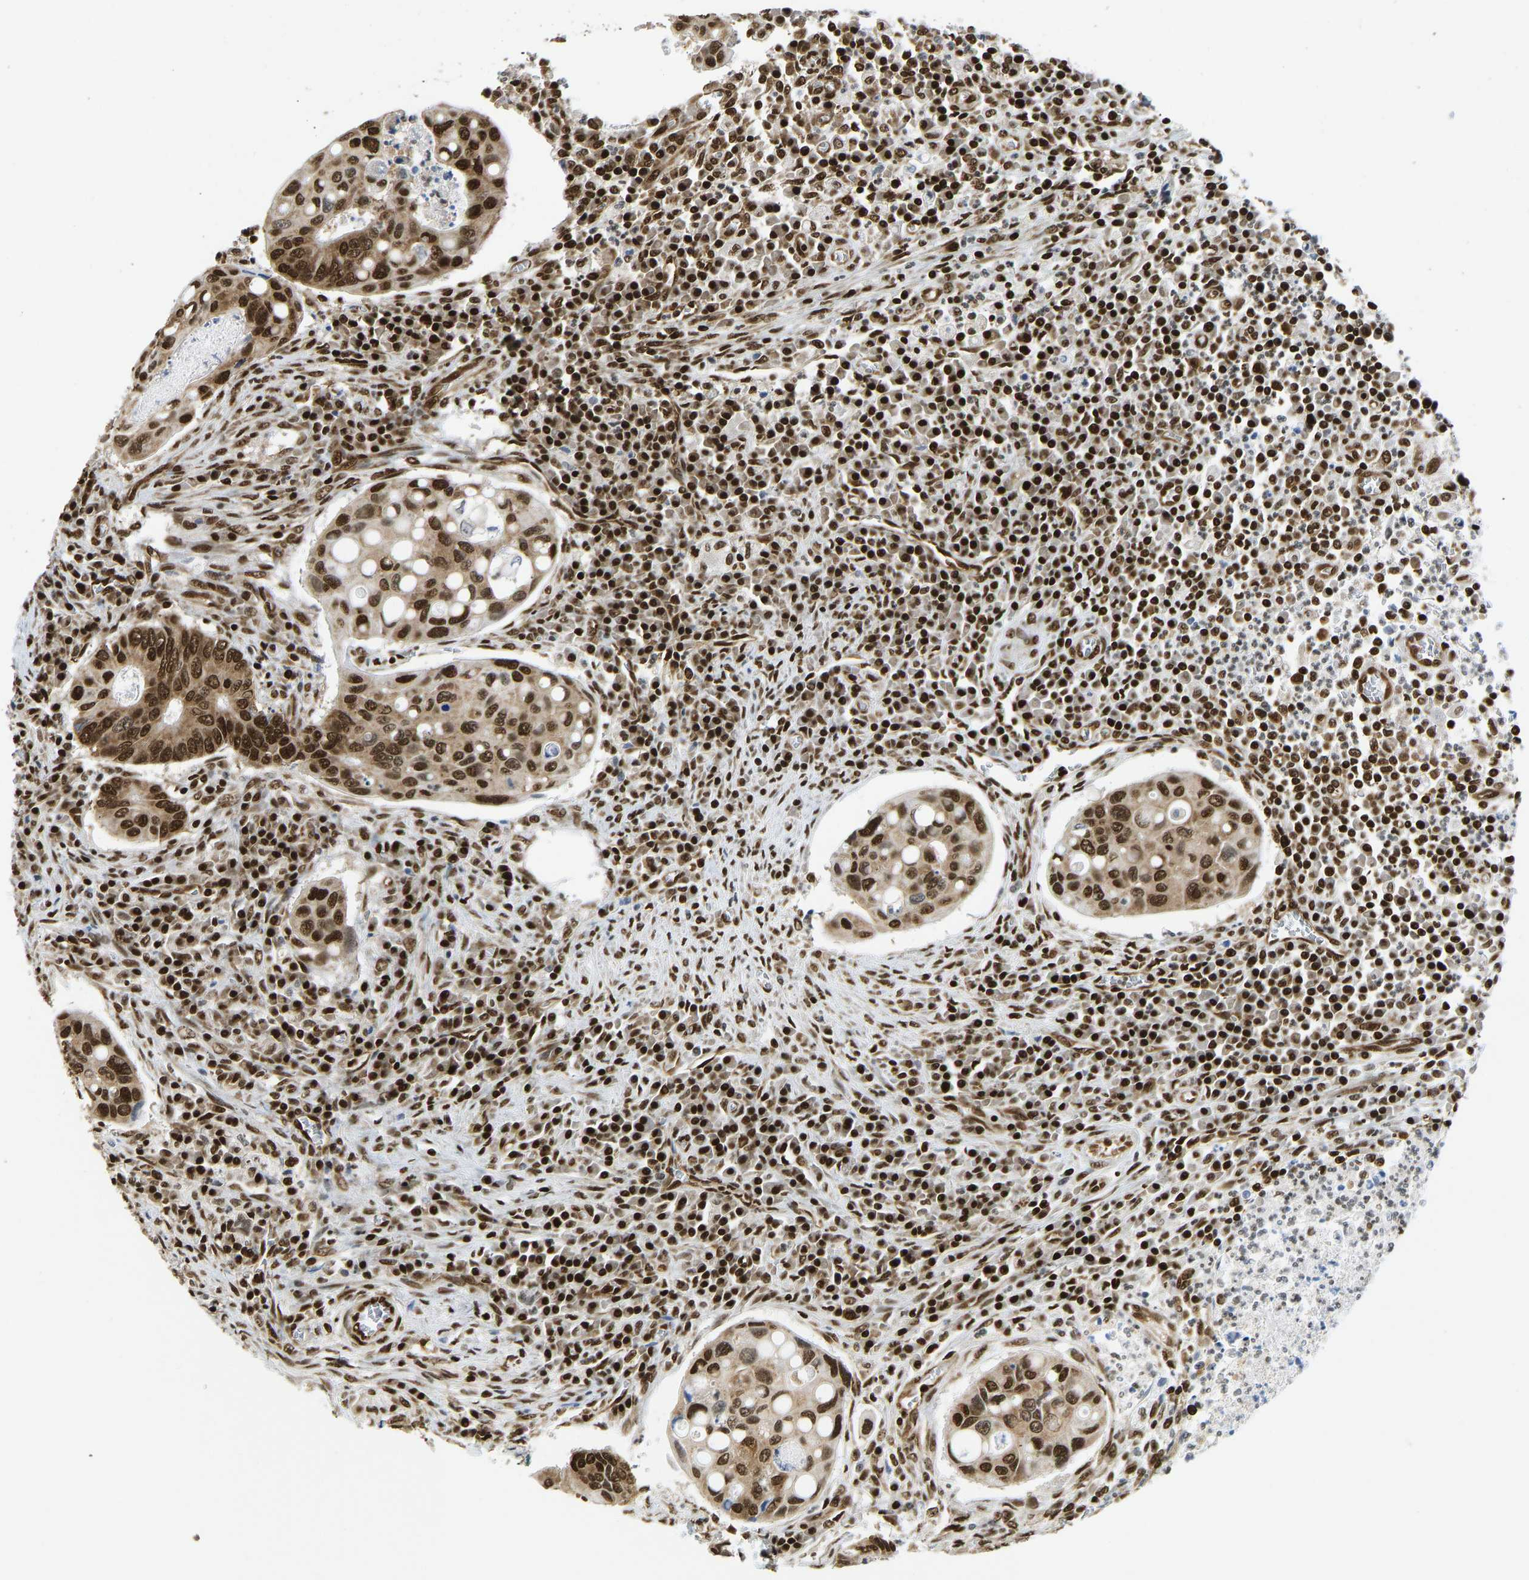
{"staining": {"intensity": "strong", "quantity": ">75%", "location": "cytoplasmic/membranous,nuclear"}, "tissue": "colorectal cancer", "cell_type": "Tumor cells", "image_type": "cancer", "snomed": [{"axis": "morphology", "description": "Inflammation, NOS"}, {"axis": "morphology", "description": "Adenocarcinoma, NOS"}, {"axis": "topography", "description": "Colon"}], "caption": "Colorectal adenocarcinoma was stained to show a protein in brown. There is high levels of strong cytoplasmic/membranous and nuclear positivity in approximately >75% of tumor cells.", "gene": "ZSCAN20", "patient": {"sex": "male", "age": 72}}